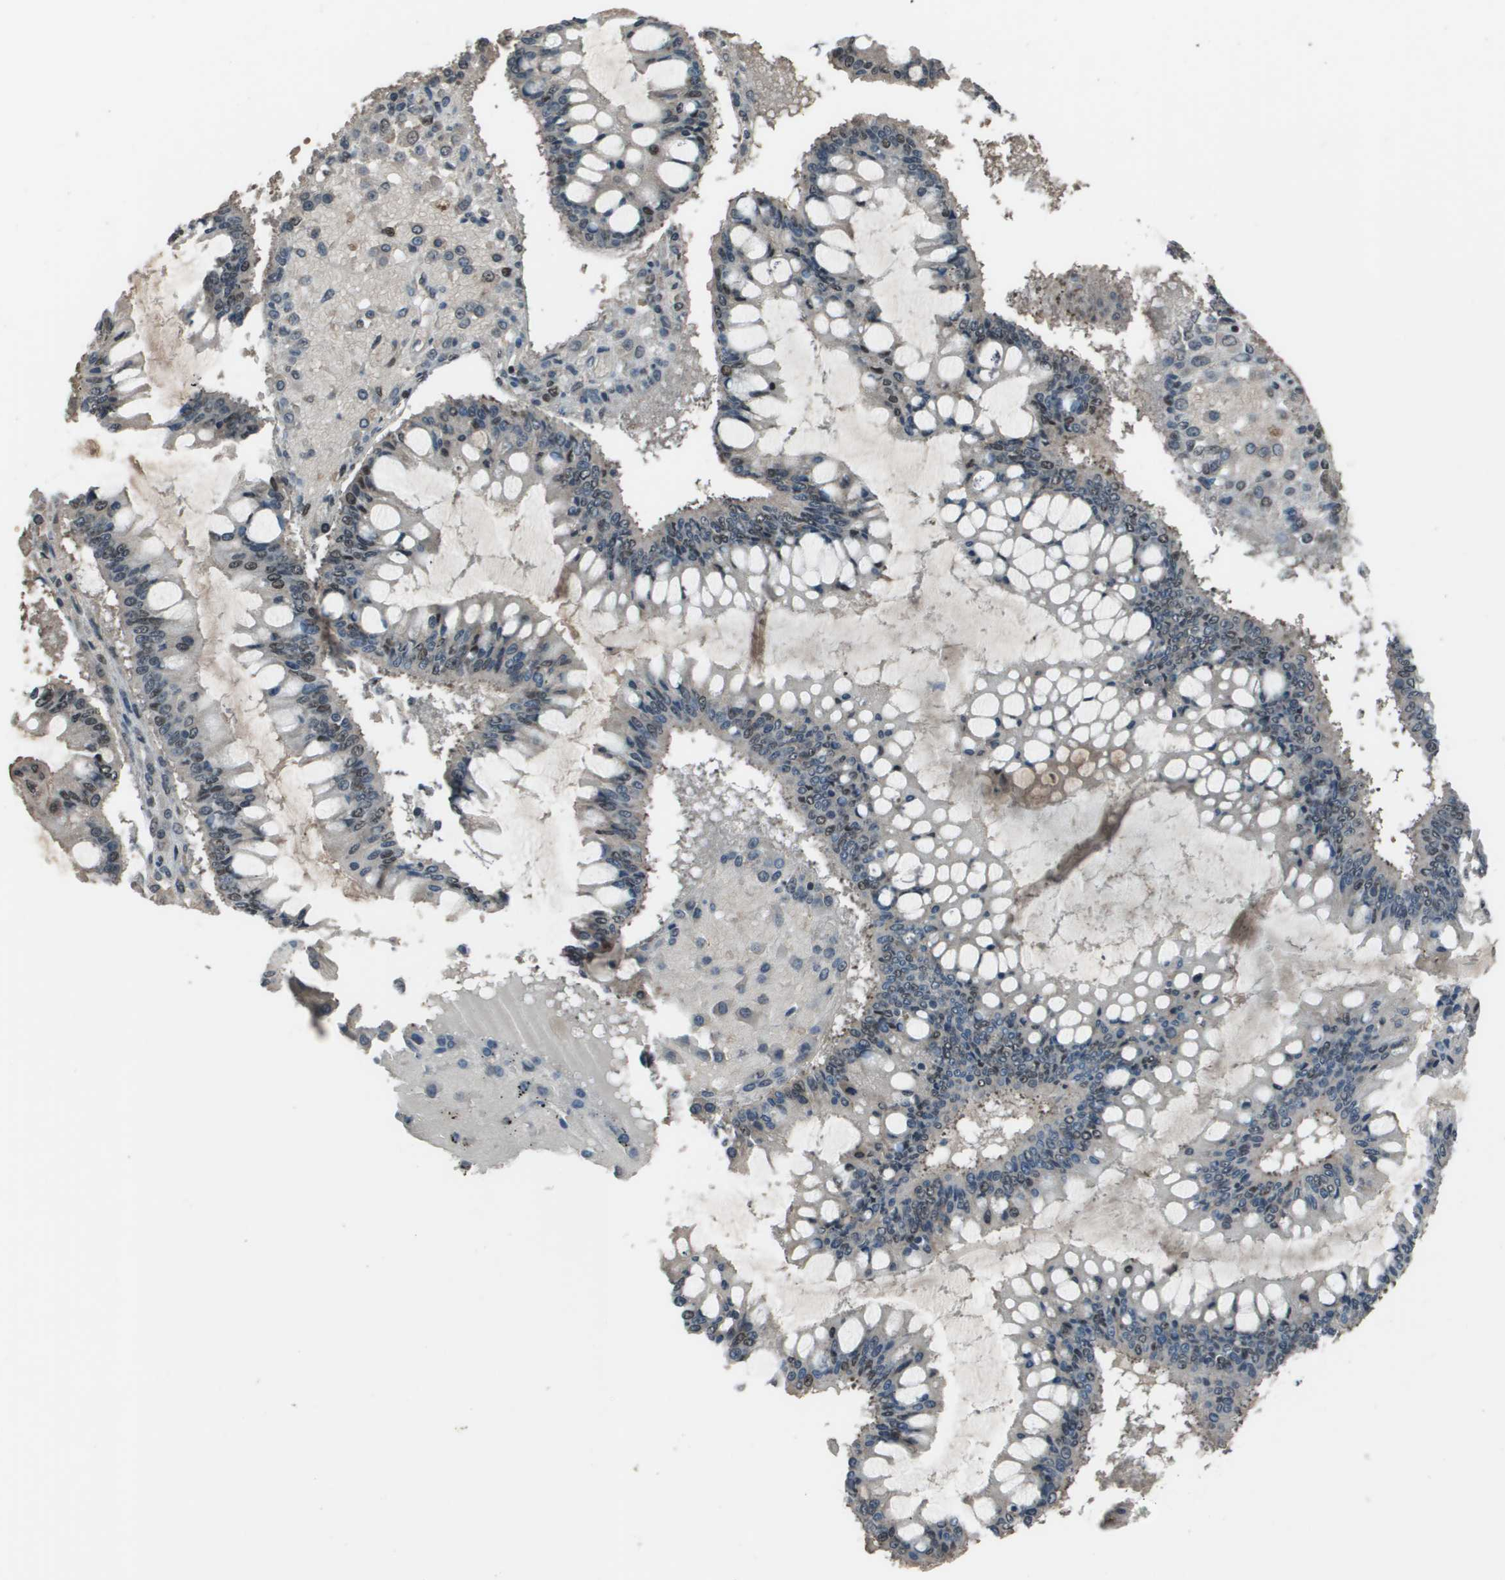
{"staining": {"intensity": "moderate", "quantity": "25%-75%", "location": "nuclear"}, "tissue": "ovarian cancer", "cell_type": "Tumor cells", "image_type": "cancer", "snomed": [{"axis": "morphology", "description": "Cystadenocarcinoma, mucinous, NOS"}, {"axis": "topography", "description": "Ovary"}], "caption": "Protein expression analysis of ovarian cancer (mucinous cystadenocarcinoma) exhibits moderate nuclear expression in approximately 25%-75% of tumor cells.", "gene": "THRAP3", "patient": {"sex": "female", "age": 73}}